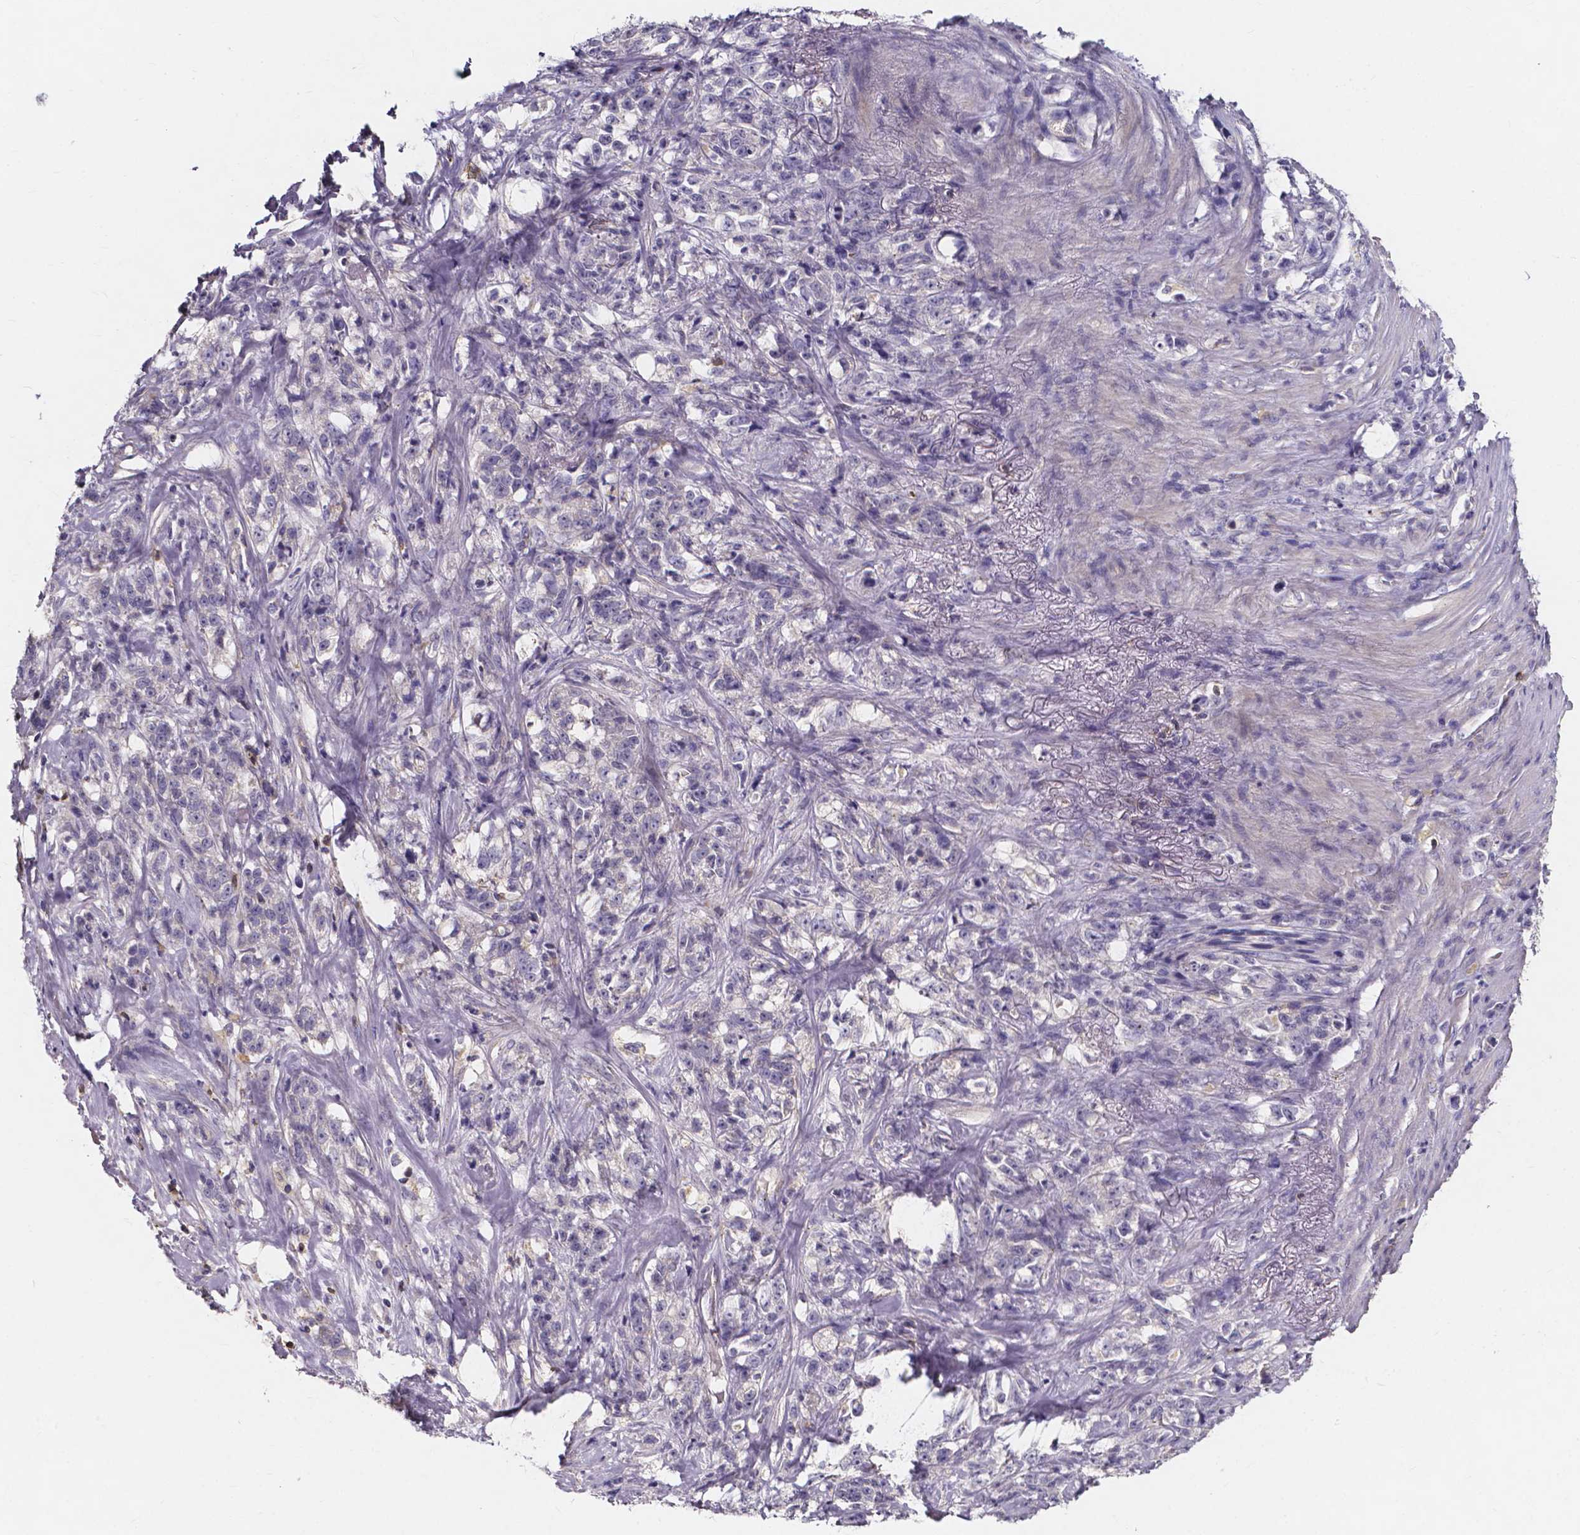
{"staining": {"intensity": "negative", "quantity": "none", "location": "none"}, "tissue": "stomach cancer", "cell_type": "Tumor cells", "image_type": "cancer", "snomed": [{"axis": "morphology", "description": "Adenocarcinoma, NOS"}, {"axis": "topography", "description": "Stomach, lower"}], "caption": "IHC histopathology image of neoplastic tissue: stomach cancer (adenocarcinoma) stained with DAB (3,3'-diaminobenzidine) exhibits no significant protein expression in tumor cells.", "gene": "THEMIS", "patient": {"sex": "male", "age": 88}}